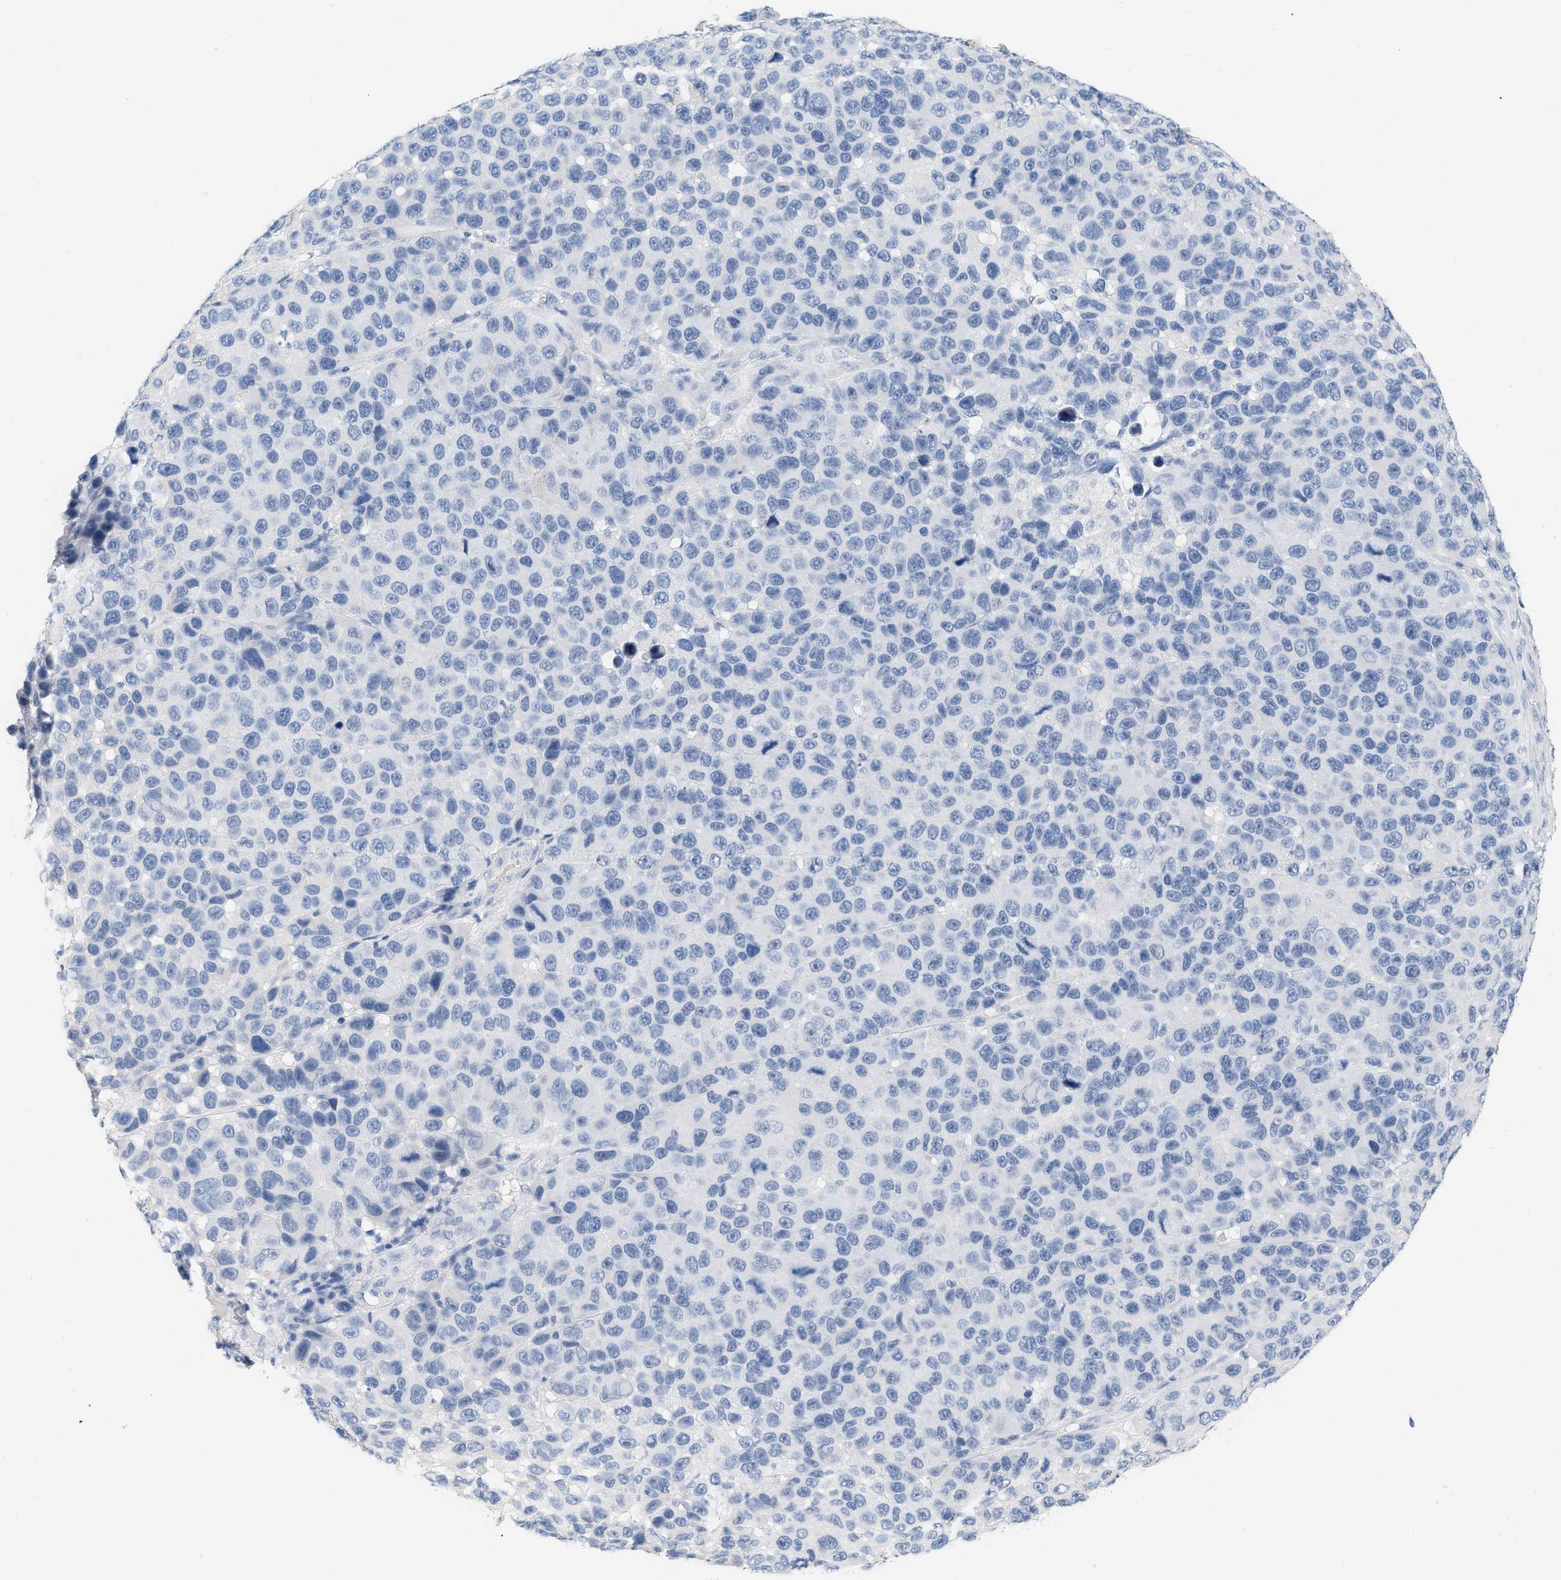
{"staining": {"intensity": "negative", "quantity": "none", "location": "none"}, "tissue": "melanoma", "cell_type": "Tumor cells", "image_type": "cancer", "snomed": [{"axis": "morphology", "description": "Malignant melanoma, NOS"}, {"axis": "topography", "description": "Skin"}], "caption": "An immunohistochemistry image of malignant melanoma is shown. There is no staining in tumor cells of malignant melanoma.", "gene": "CFH", "patient": {"sex": "male", "age": 53}}